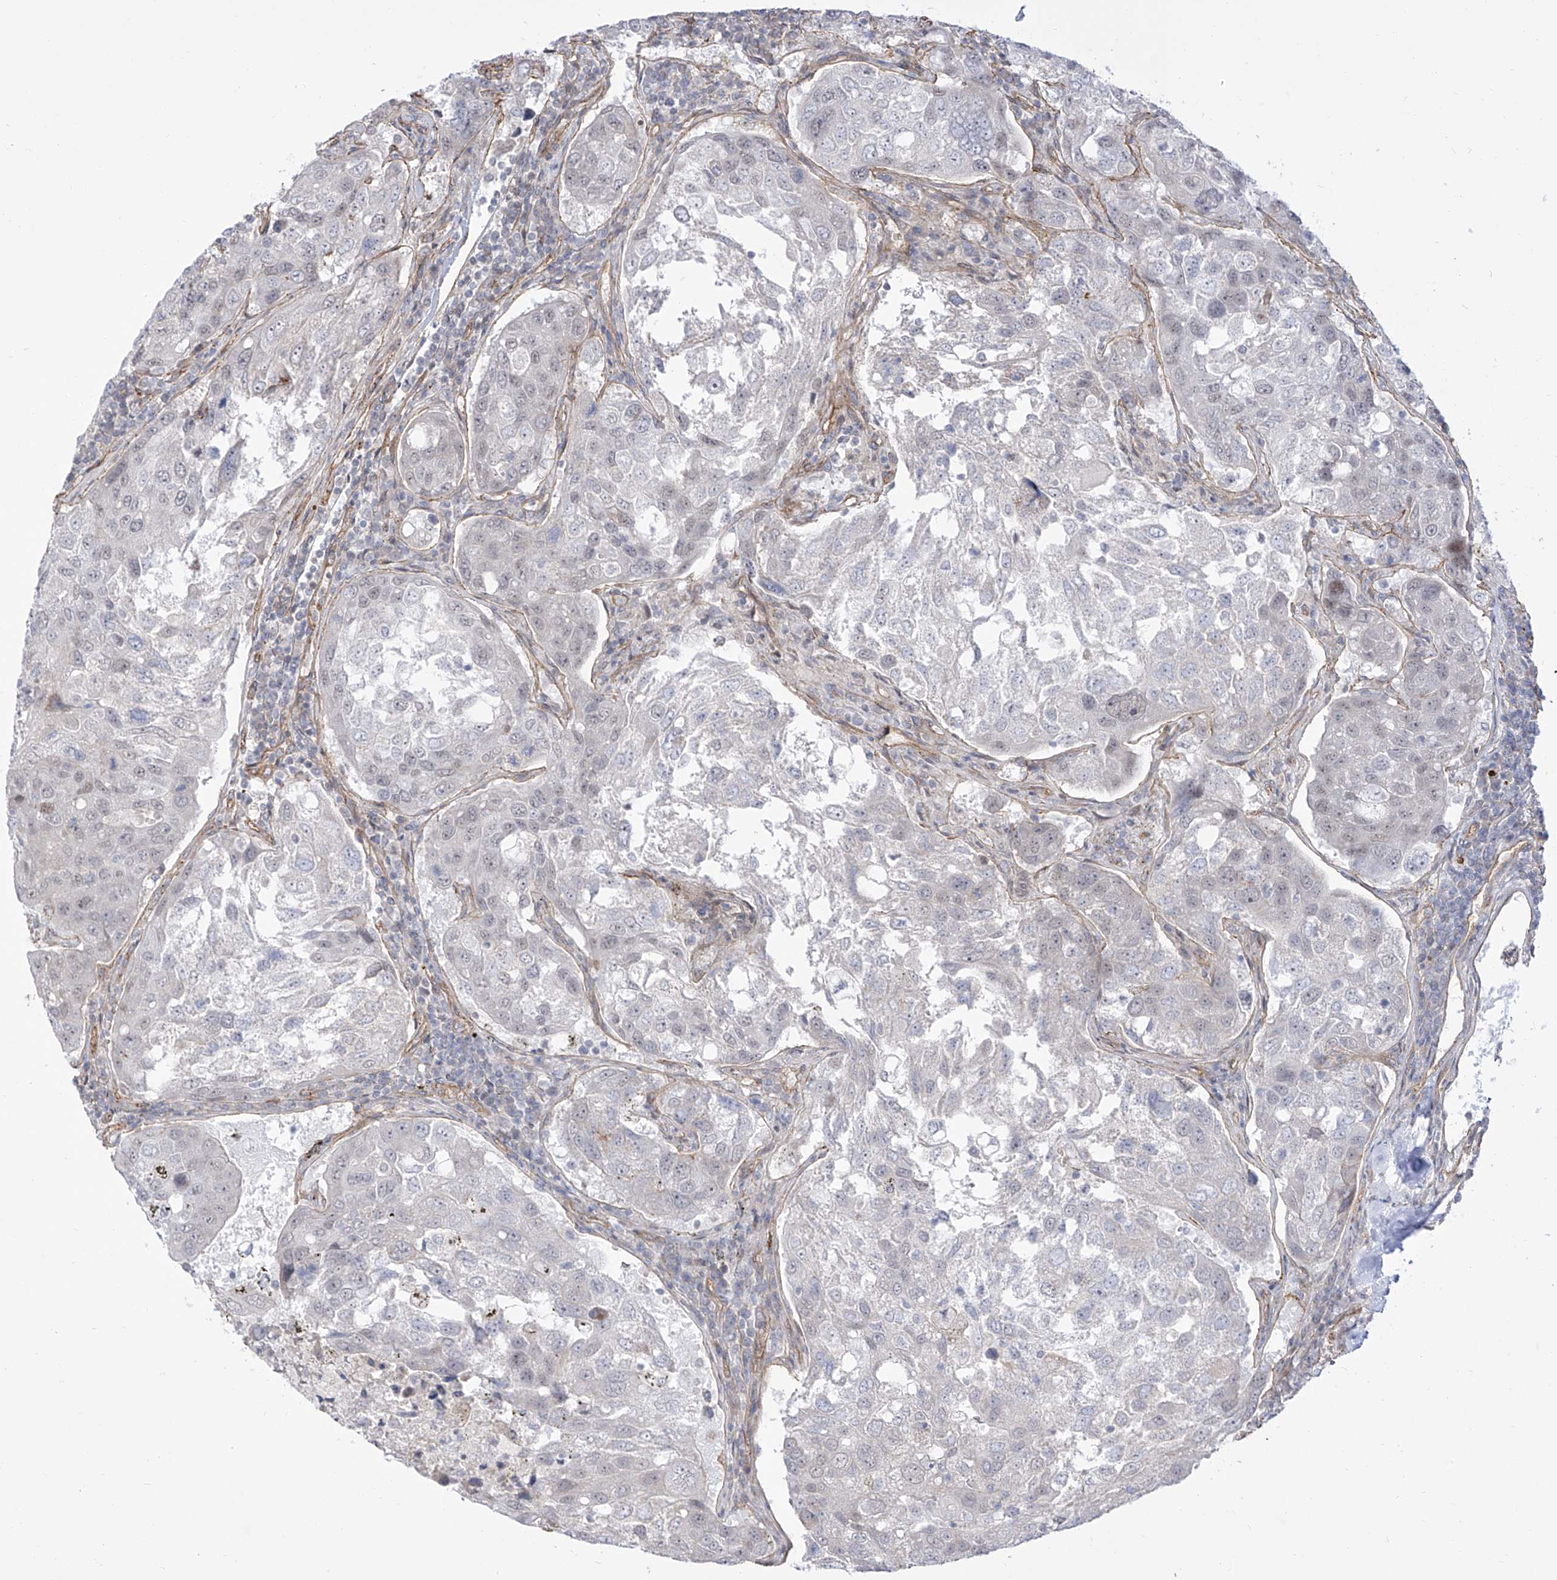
{"staining": {"intensity": "negative", "quantity": "none", "location": "none"}, "tissue": "urothelial cancer", "cell_type": "Tumor cells", "image_type": "cancer", "snomed": [{"axis": "morphology", "description": "Urothelial carcinoma, High grade"}, {"axis": "topography", "description": "Lymph node"}, {"axis": "topography", "description": "Urinary bladder"}], "caption": "Immunohistochemistry (IHC) histopathology image of human urothelial cancer stained for a protein (brown), which shows no expression in tumor cells.", "gene": "ZNF180", "patient": {"sex": "male", "age": 51}}